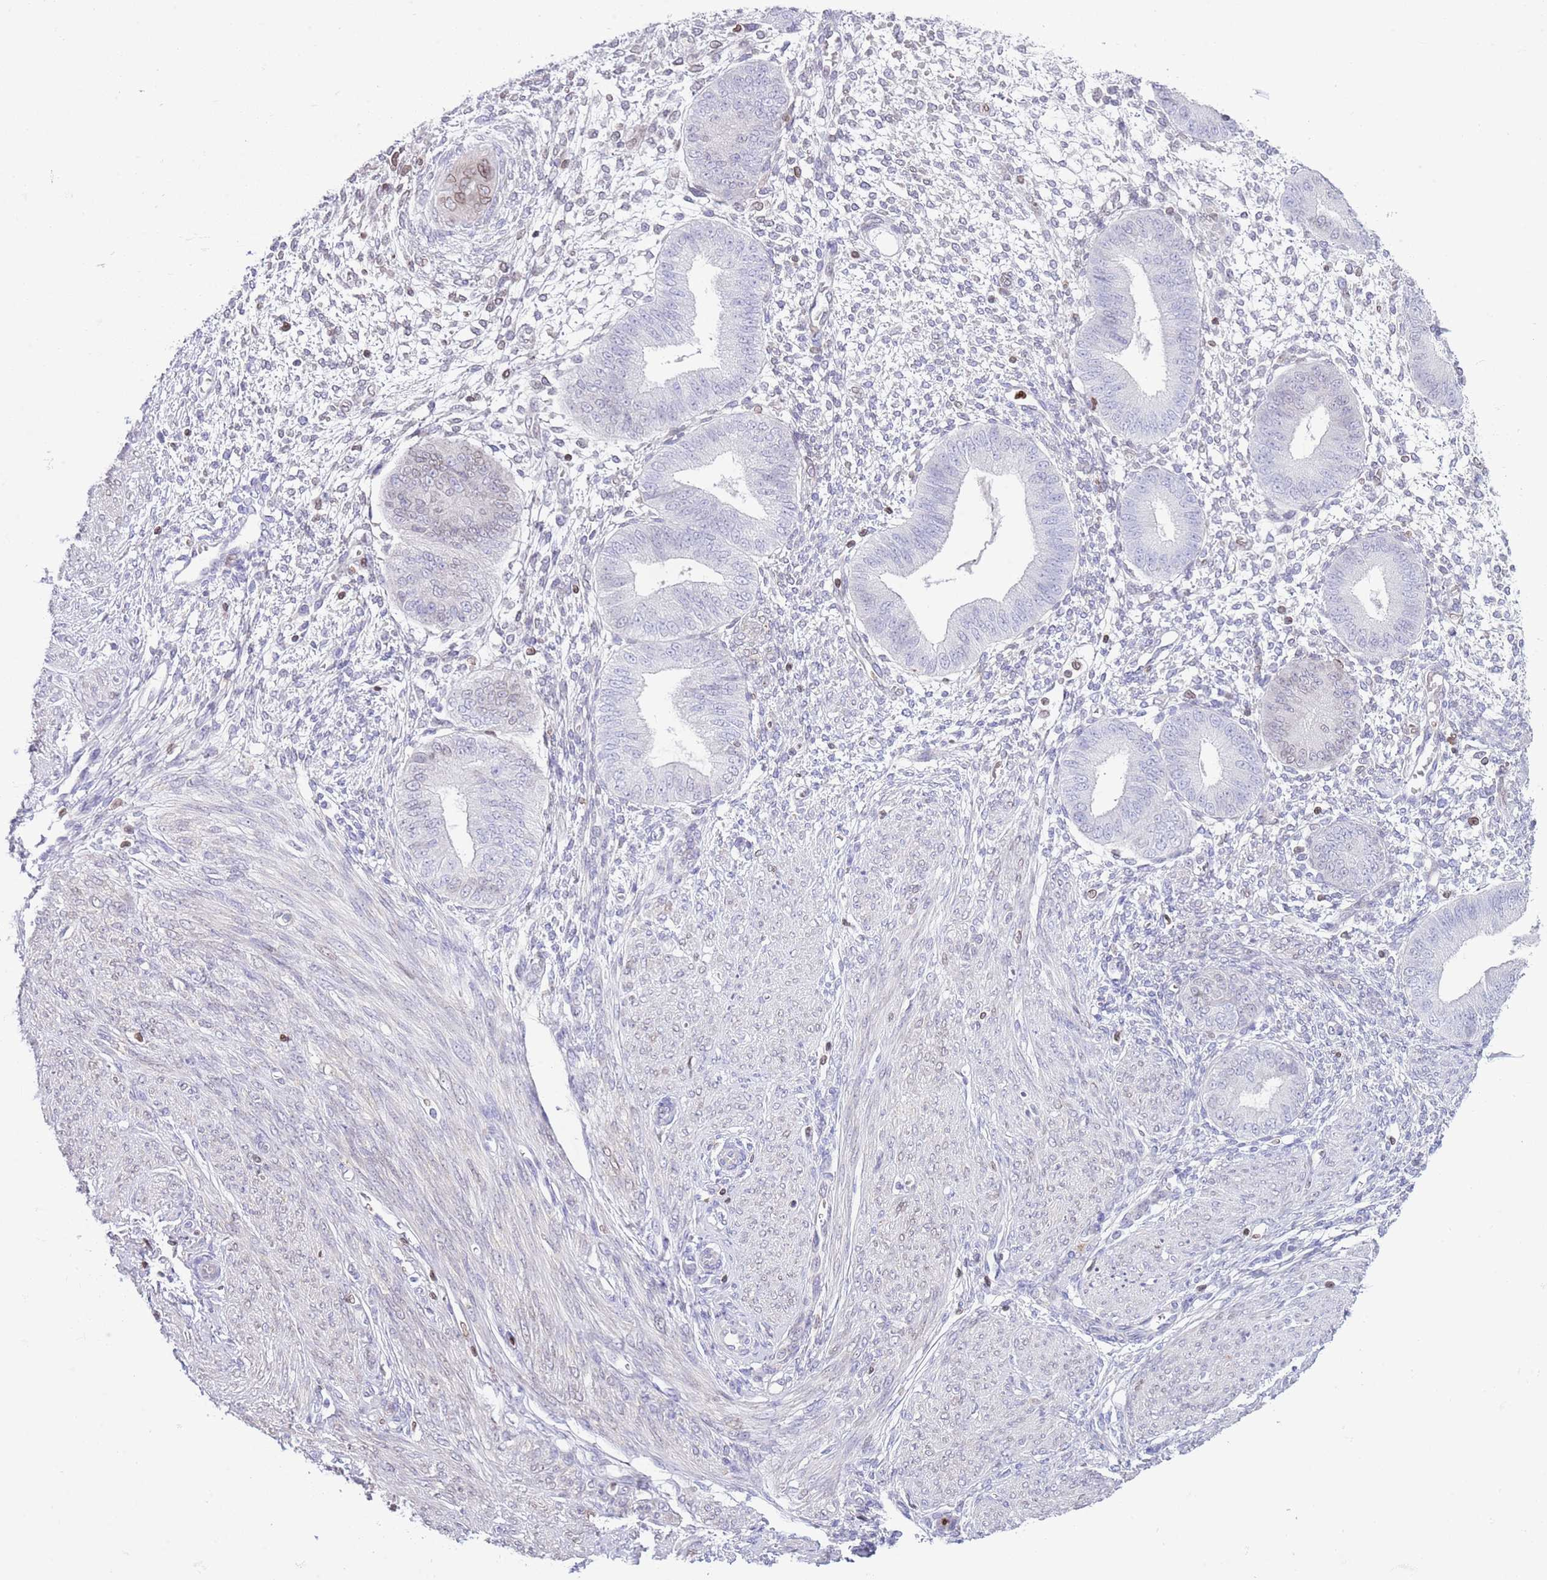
{"staining": {"intensity": "negative", "quantity": "none", "location": "none"}, "tissue": "endometrium", "cell_type": "Cells in endometrial stroma", "image_type": "normal", "snomed": [{"axis": "morphology", "description": "Normal tissue, NOS"}, {"axis": "topography", "description": "Endometrium"}], "caption": "DAB immunohistochemical staining of unremarkable human endometrium exhibits no significant expression in cells in endometrial stroma.", "gene": "LBR", "patient": {"sex": "female", "age": 49}}